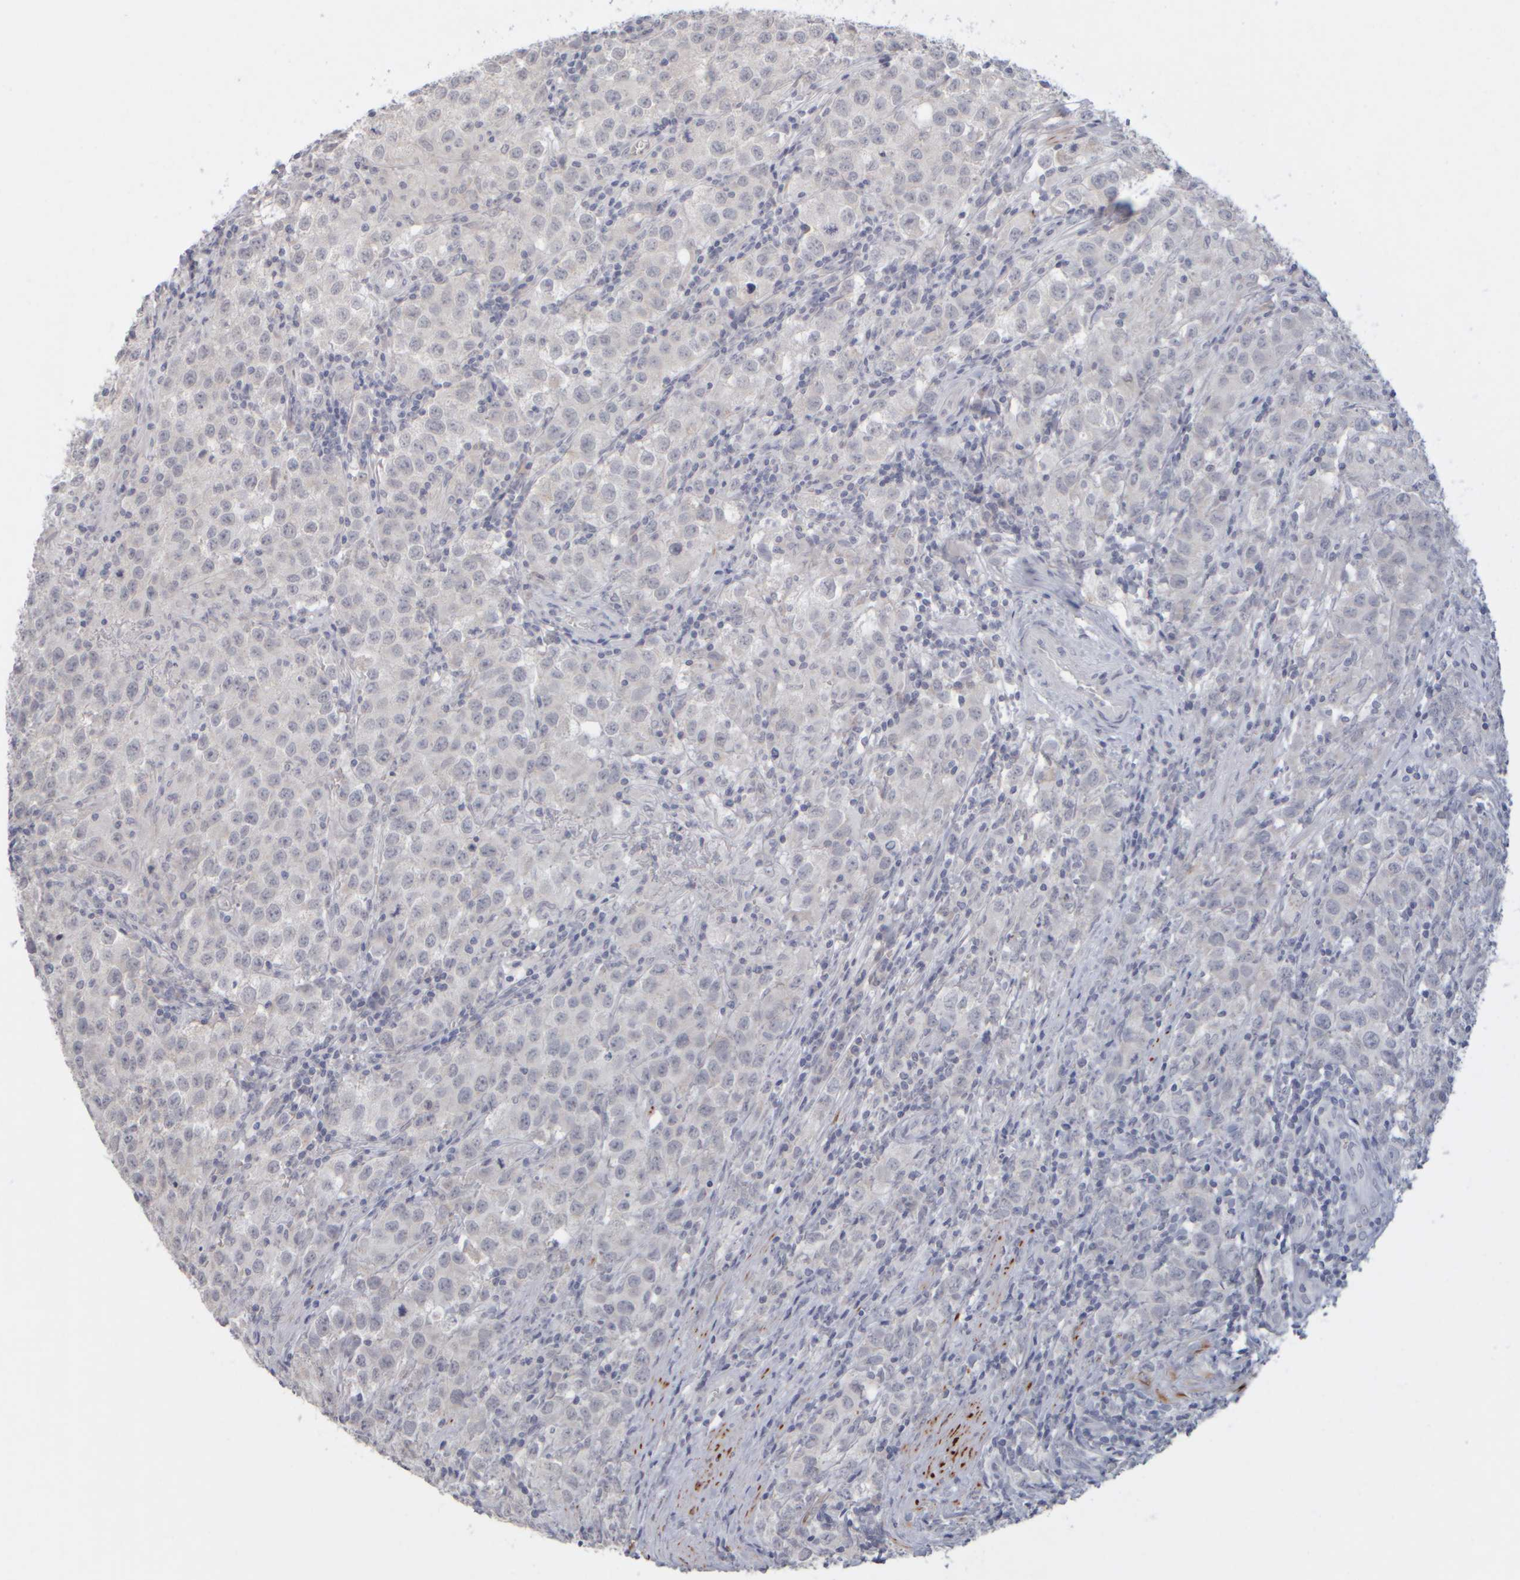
{"staining": {"intensity": "negative", "quantity": "none", "location": "none"}, "tissue": "testis cancer", "cell_type": "Tumor cells", "image_type": "cancer", "snomed": [{"axis": "morphology", "description": "Seminoma, NOS"}, {"axis": "morphology", "description": "Carcinoma, Embryonal, NOS"}, {"axis": "topography", "description": "Testis"}], "caption": "High magnification brightfield microscopy of testis cancer stained with DAB (brown) and counterstained with hematoxylin (blue): tumor cells show no significant positivity. (DAB (3,3'-diaminobenzidine) IHC with hematoxylin counter stain).", "gene": "ZNF112", "patient": {"sex": "male", "age": 43}}